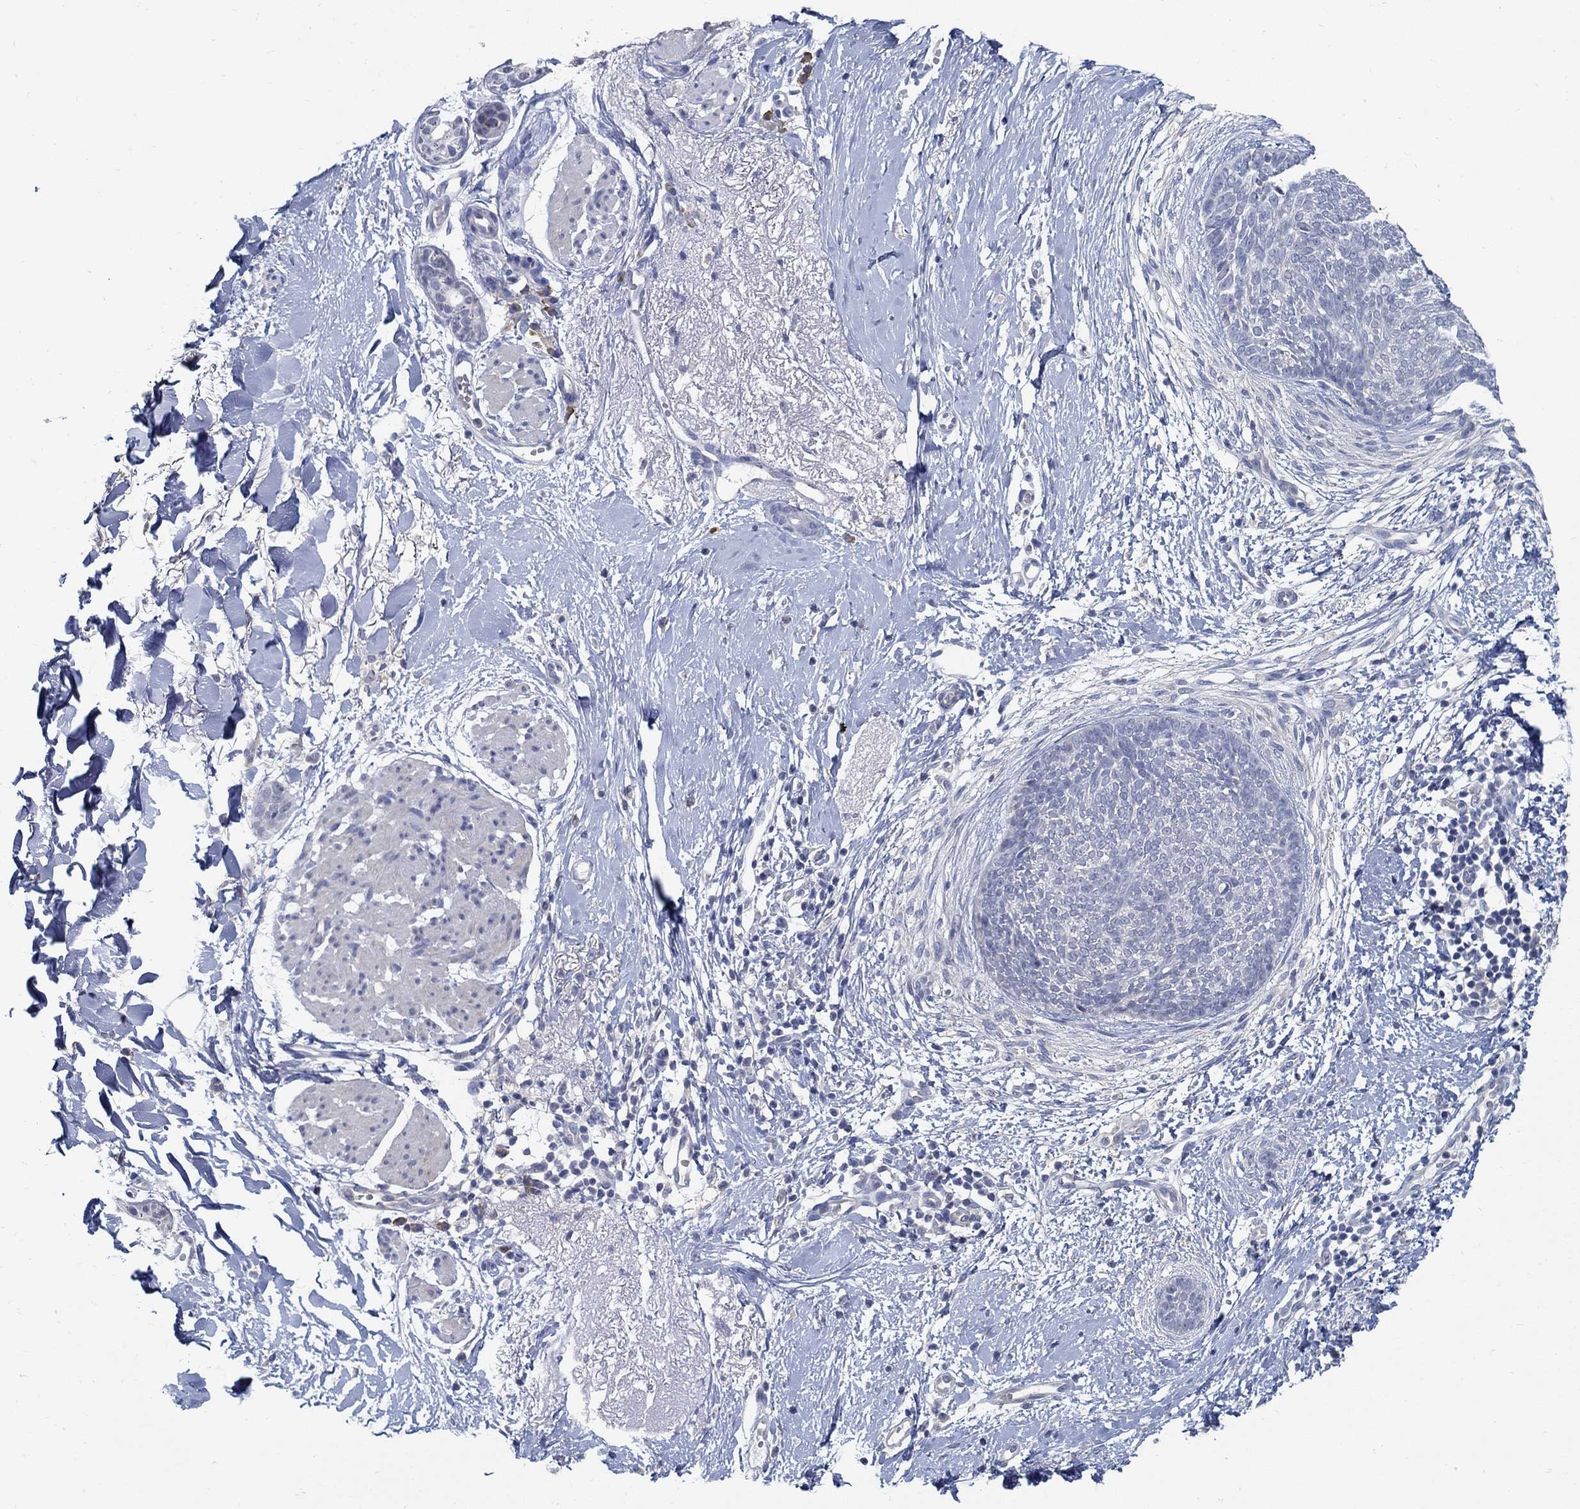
{"staining": {"intensity": "negative", "quantity": "none", "location": "none"}, "tissue": "skin cancer", "cell_type": "Tumor cells", "image_type": "cancer", "snomed": [{"axis": "morphology", "description": "Normal tissue, NOS"}, {"axis": "morphology", "description": "Basal cell carcinoma"}, {"axis": "topography", "description": "Skin"}], "caption": "This image is of skin cancer stained with immunohistochemistry (IHC) to label a protein in brown with the nuclei are counter-stained blue. There is no expression in tumor cells.", "gene": "PCDH11X", "patient": {"sex": "male", "age": 84}}